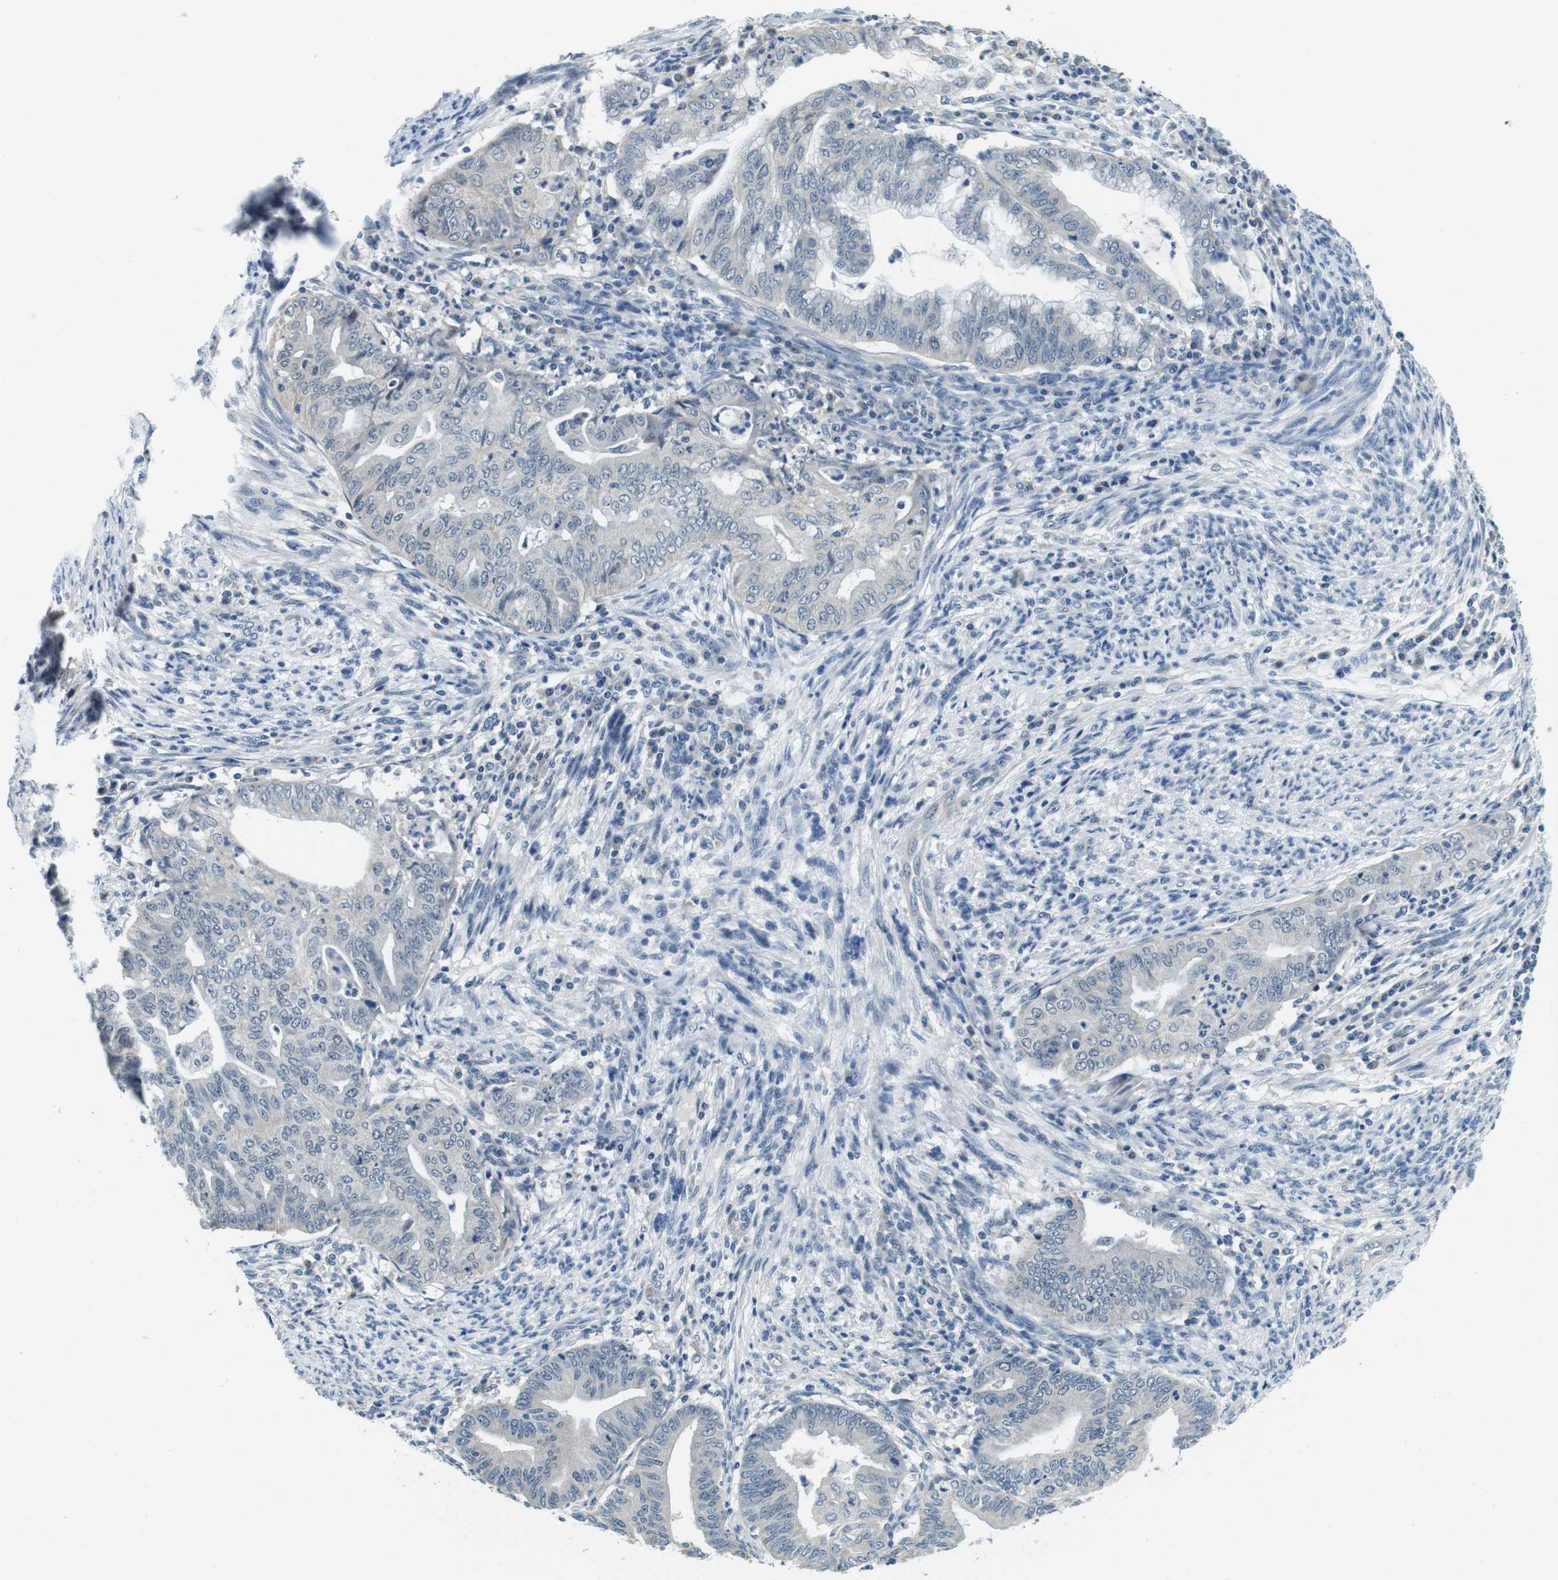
{"staining": {"intensity": "negative", "quantity": "none", "location": "none"}, "tissue": "endometrial cancer", "cell_type": "Tumor cells", "image_type": "cancer", "snomed": [{"axis": "morphology", "description": "Adenocarcinoma, NOS"}, {"axis": "topography", "description": "Endometrium"}], "caption": "The photomicrograph shows no significant positivity in tumor cells of endometrial cancer. (Stains: DAB immunohistochemistry (IHC) with hematoxylin counter stain, Microscopy: brightfield microscopy at high magnification).", "gene": "DTNA", "patient": {"sex": "female", "age": 79}}